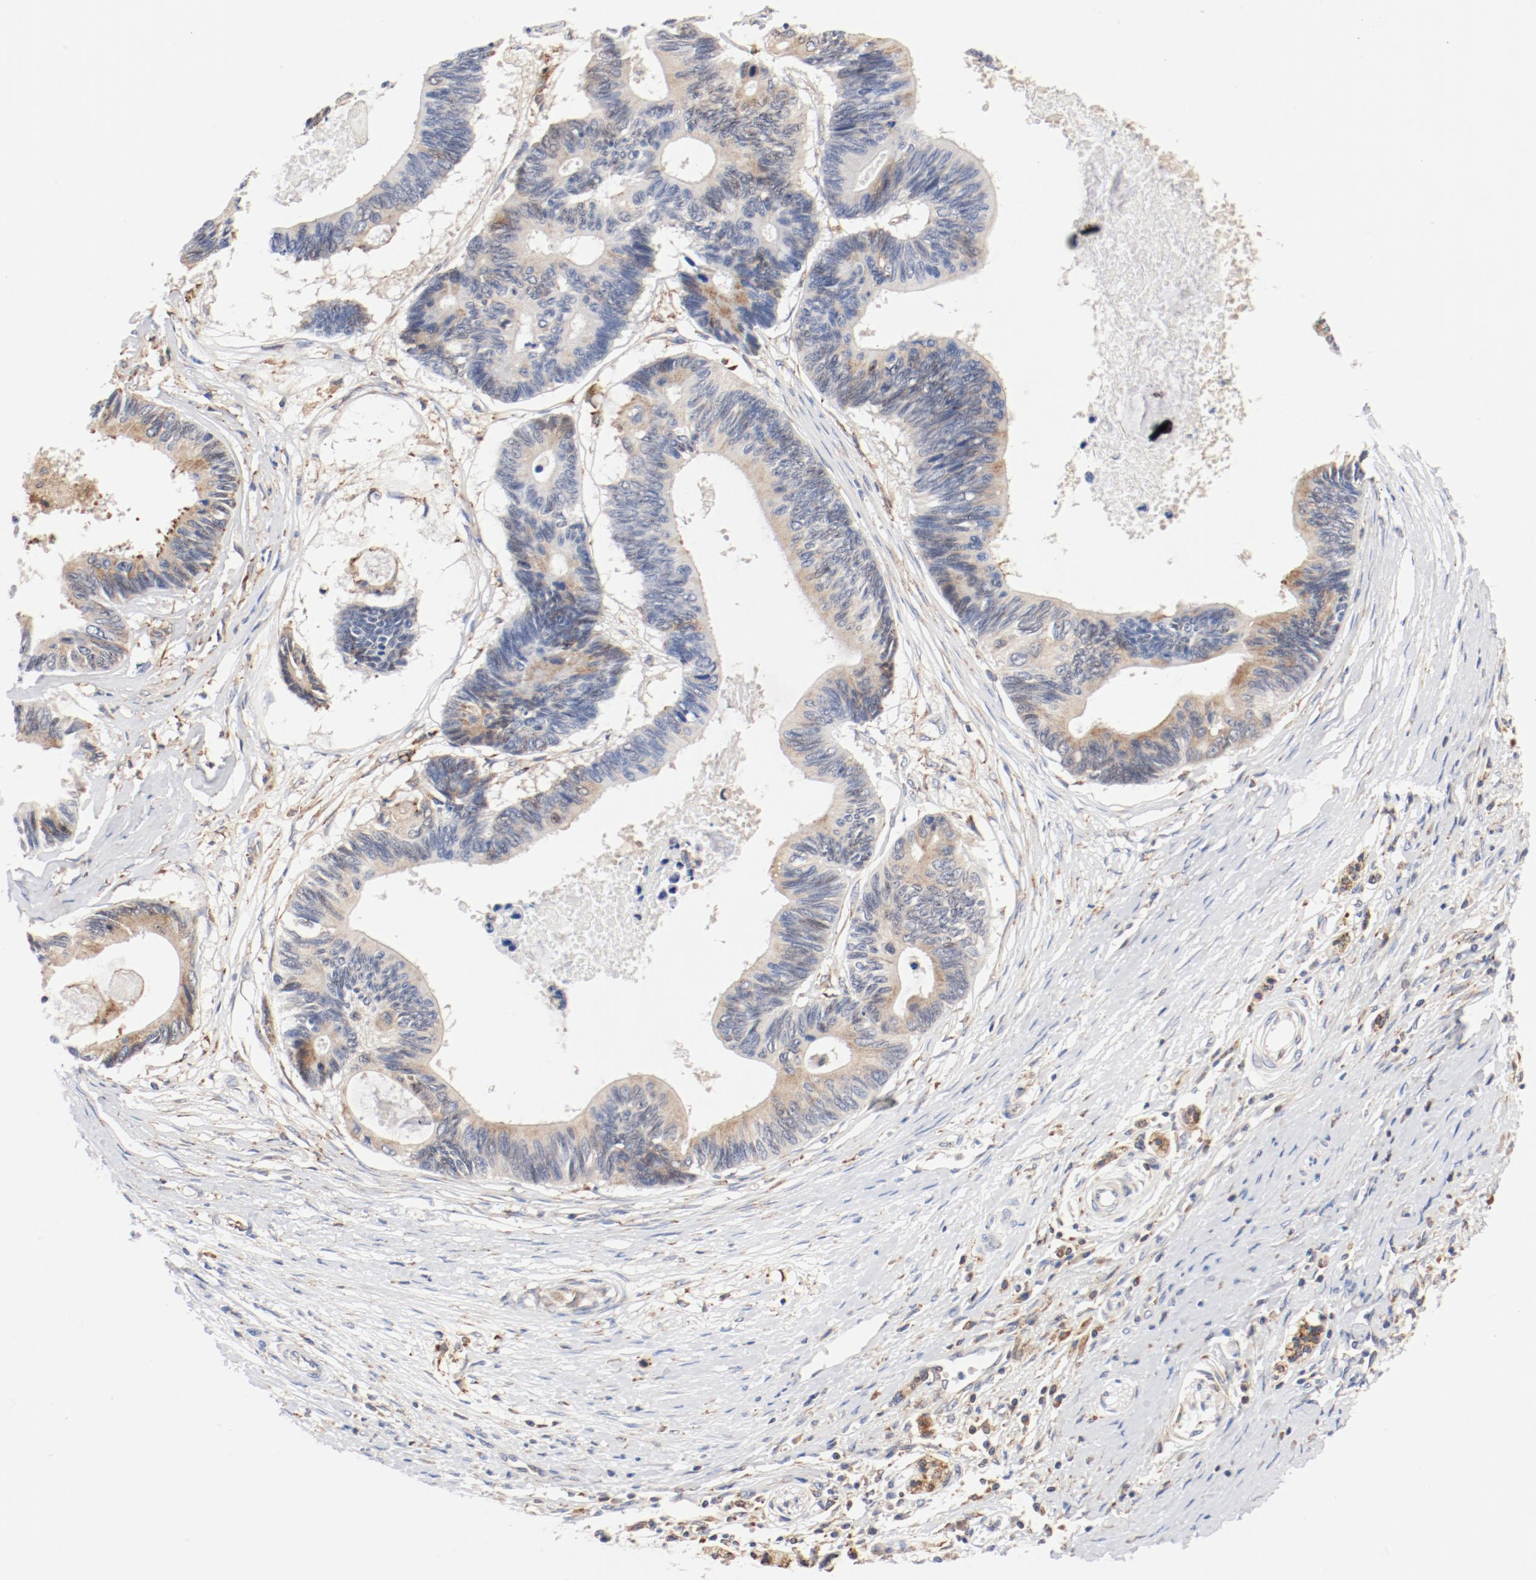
{"staining": {"intensity": "moderate", "quantity": "25%-75%", "location": "cytoplasmic/membranous"}, "tissue": "pancreatic cancer", "cell_type": "Tumor cells", "image_type": "cancer", "snomed": [{"axis": "morphology", "description": "Adenocarcinoma, NOS"}, {"axis": "topography", "description": "Pancreas"}], "caption": "Adenocarcinoma (pancreatic) tissue reveals moderate cytoplasmic/membranous staining in approximately 25%-75% of tumor cells", "gene": "PDPK1", "patient": {"sex": "female", "age": 70}}